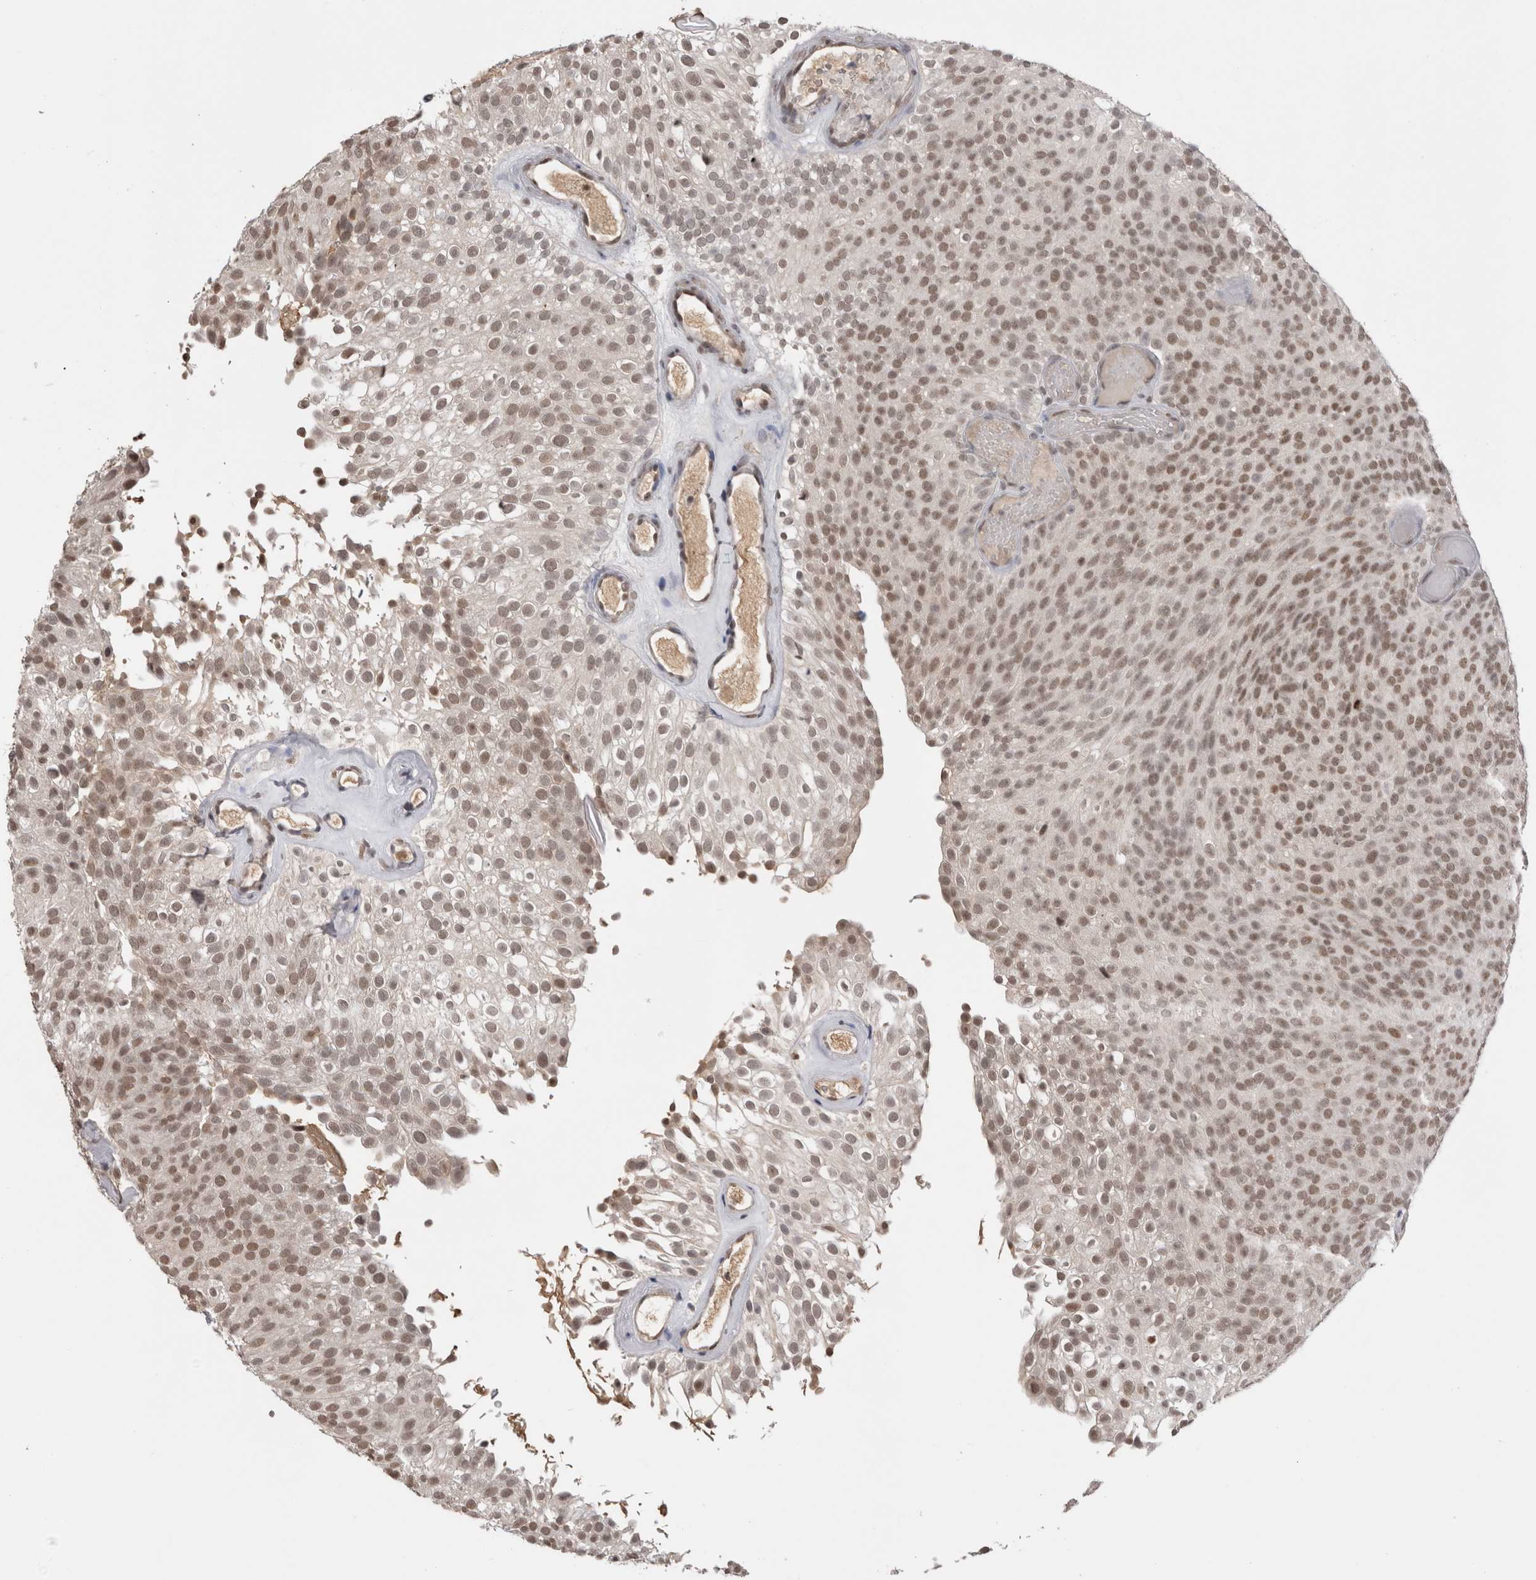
{"staining": {"intensity": "moderate", "quantity": ">75%", "location": "nuclear"}, "tissue": "urothelial cancer", "cell_type": "Tumor cells", "image_type": "cancer", "snomed": [{"axis": "morphology", "description": "Urothelial carcinoma, Low grade"}, {"axis": "topography", "description": "Urinary bladder"}], "caption": "Immunohistochemical staining of low-grade urothelial carcinoma exhibits medium levels of moderate nuclear protein positivity in approximately >75% of tumor cells.", "gene": "DAXX", "patient": {"sex": "male", "age": 78}}